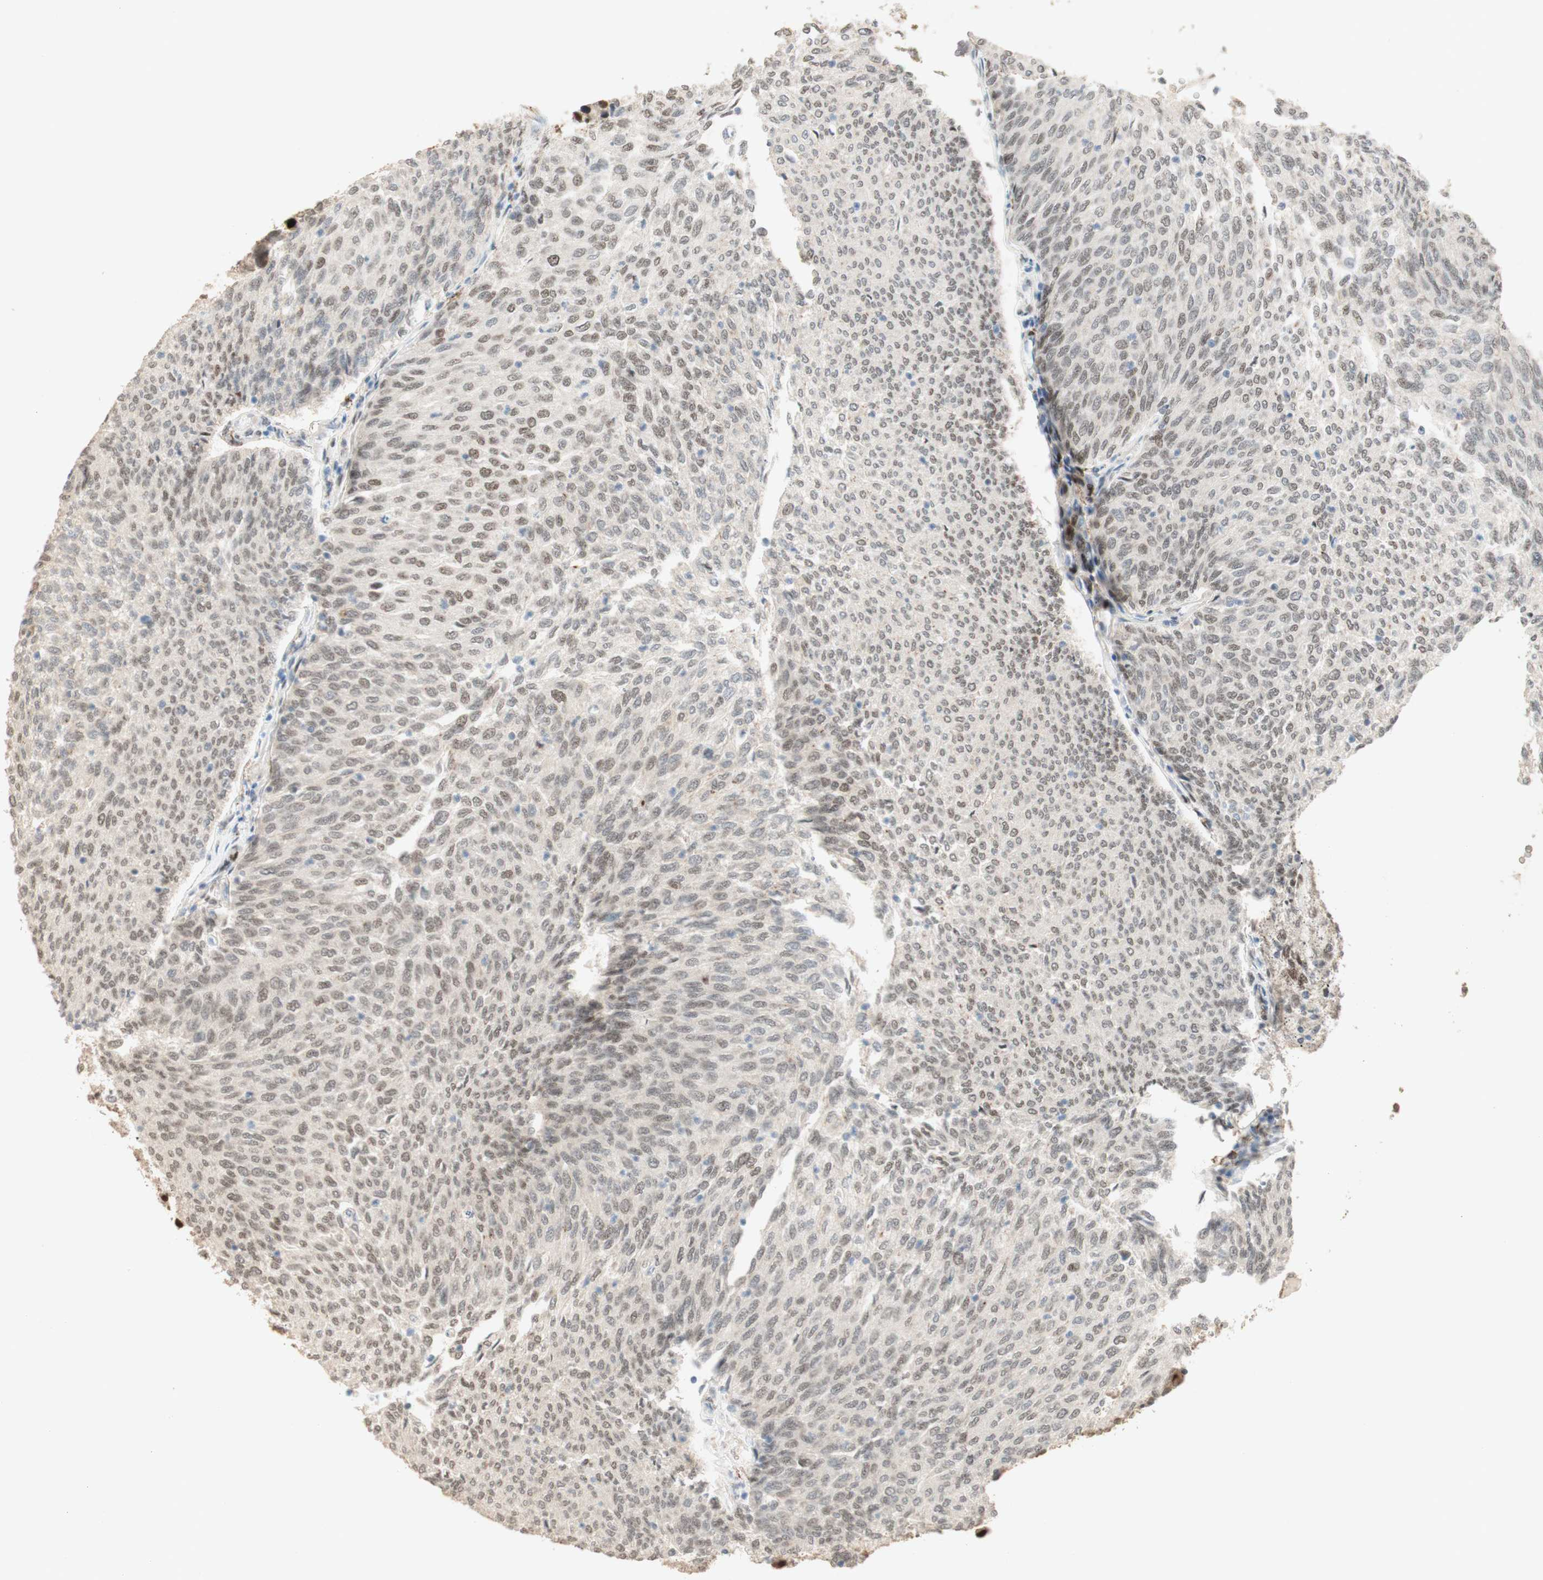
{"staining": {"intensity": "weak", "quantity": "<25%", "location": "nuclear"}, "tissue": "urothelial cancer", "cell_type": "Tumor cells", "image_type": "cancer", "snomed": [{"axis": "morphology", "description": "Urothelial carcinoma, Low grade"}, {"axis": "topography", "description": "Urinary bladder"}], "caption": "Immunohistochemistry micrograph of urothelial cancer stained for a protein (brown), which exhibits no positivity in tumor cells.", "gene": "FOXP1", "patient": {"sex": "female", "age": 79}}